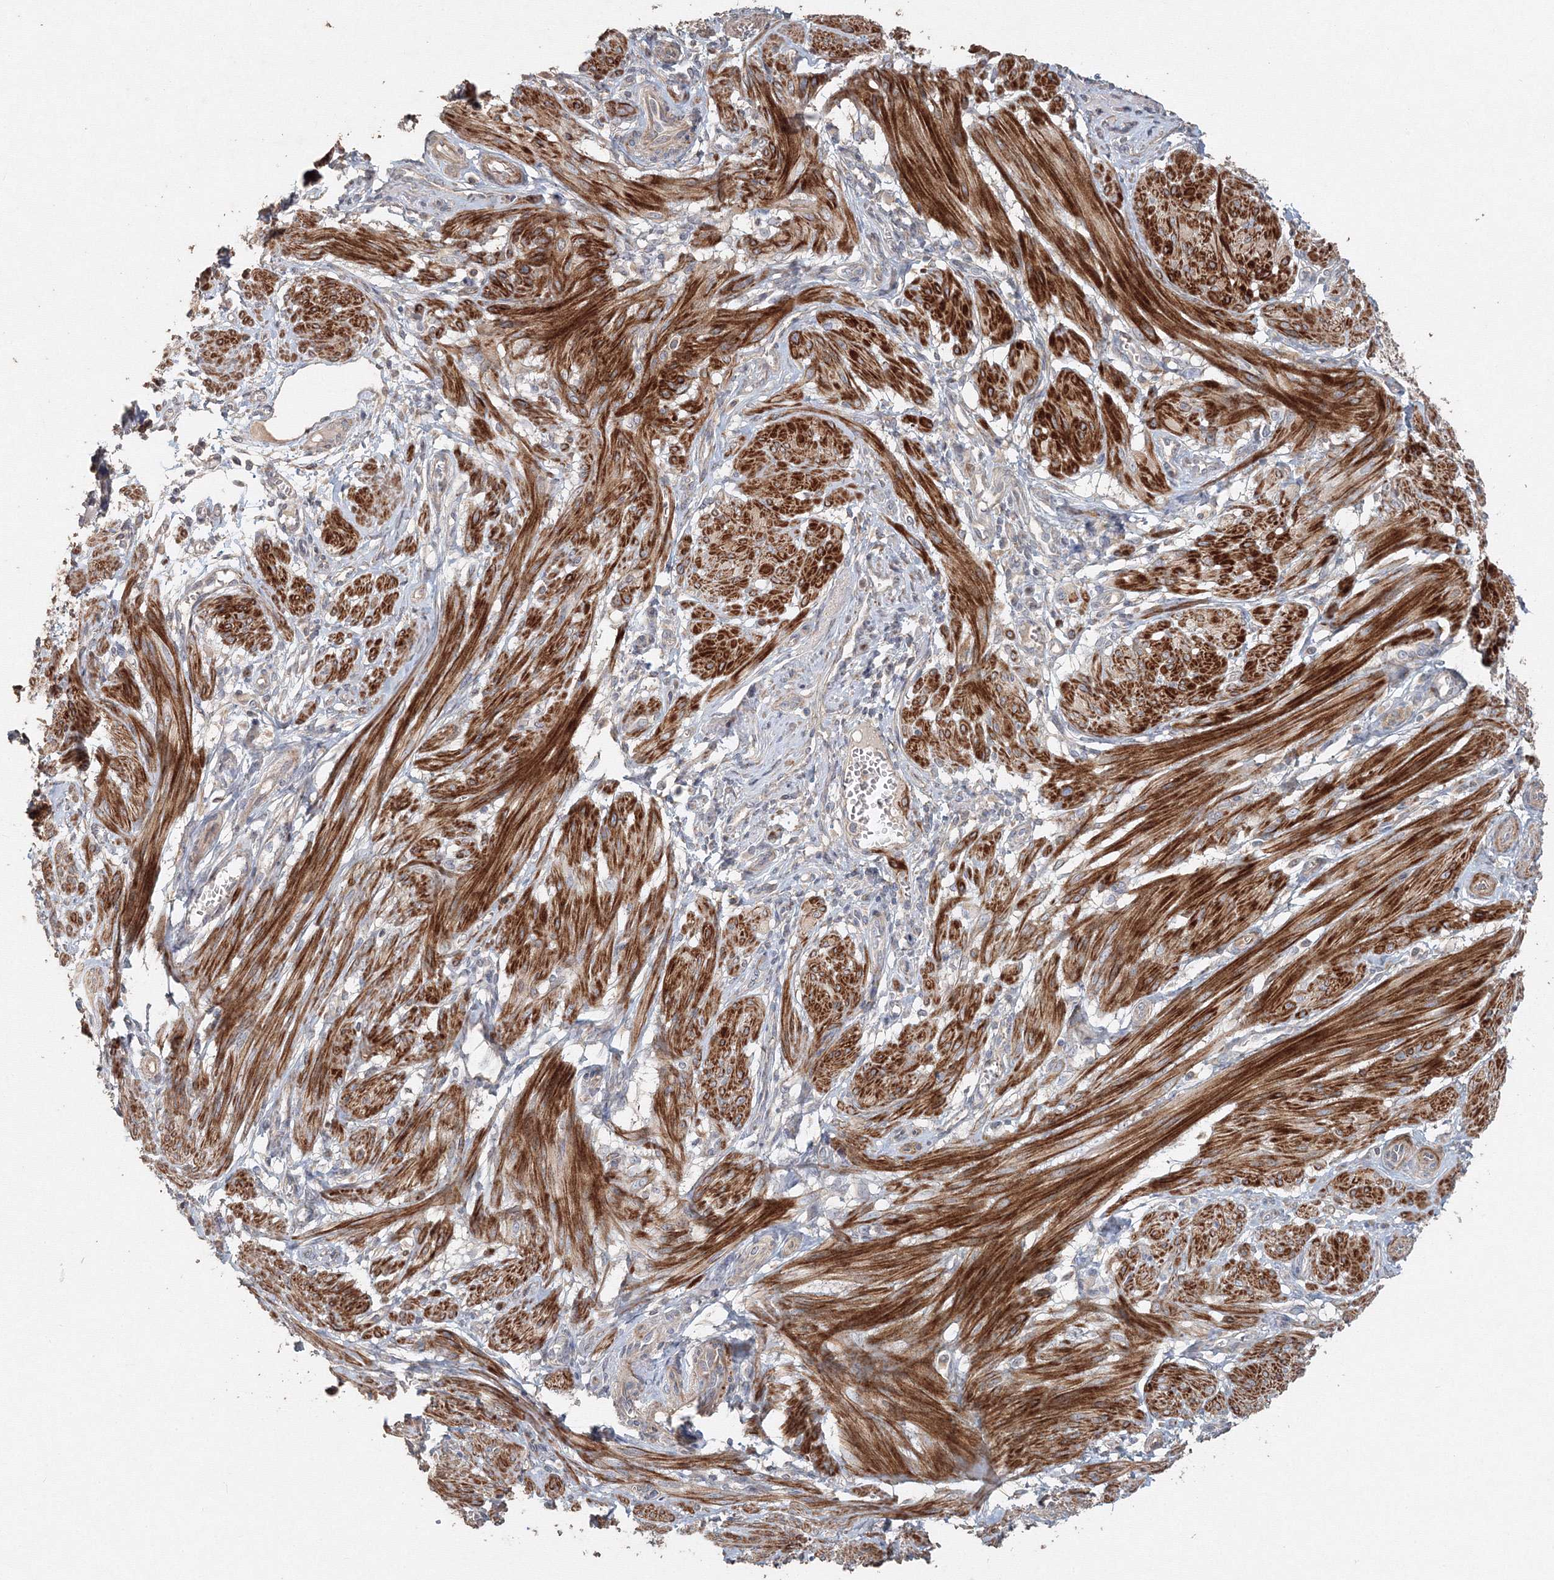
{"staining": {"intensity": "strong", "quantity": ">75%", "location": "cytoplasmic/membranous"}, "tissue": "smooth muscle", "cell_type": "Smooth muscle cells", "image_type": "normal", "snomed": [{"axis": "morphology", "description": "Normal tissue, NOS"}, {"axis": "topography", "description": "Smooth muscle"}], "caption": "Protein expression analysis of unremarkable human smooth muscle reveals strong cytoplasmic/membranous positivity in approximately >75% of smooth muscle cells. (DAB IHC with brightfield microscopy, high magnification).", "gene": "NALF2", "patient": {"sex": "female", "age": 39}}